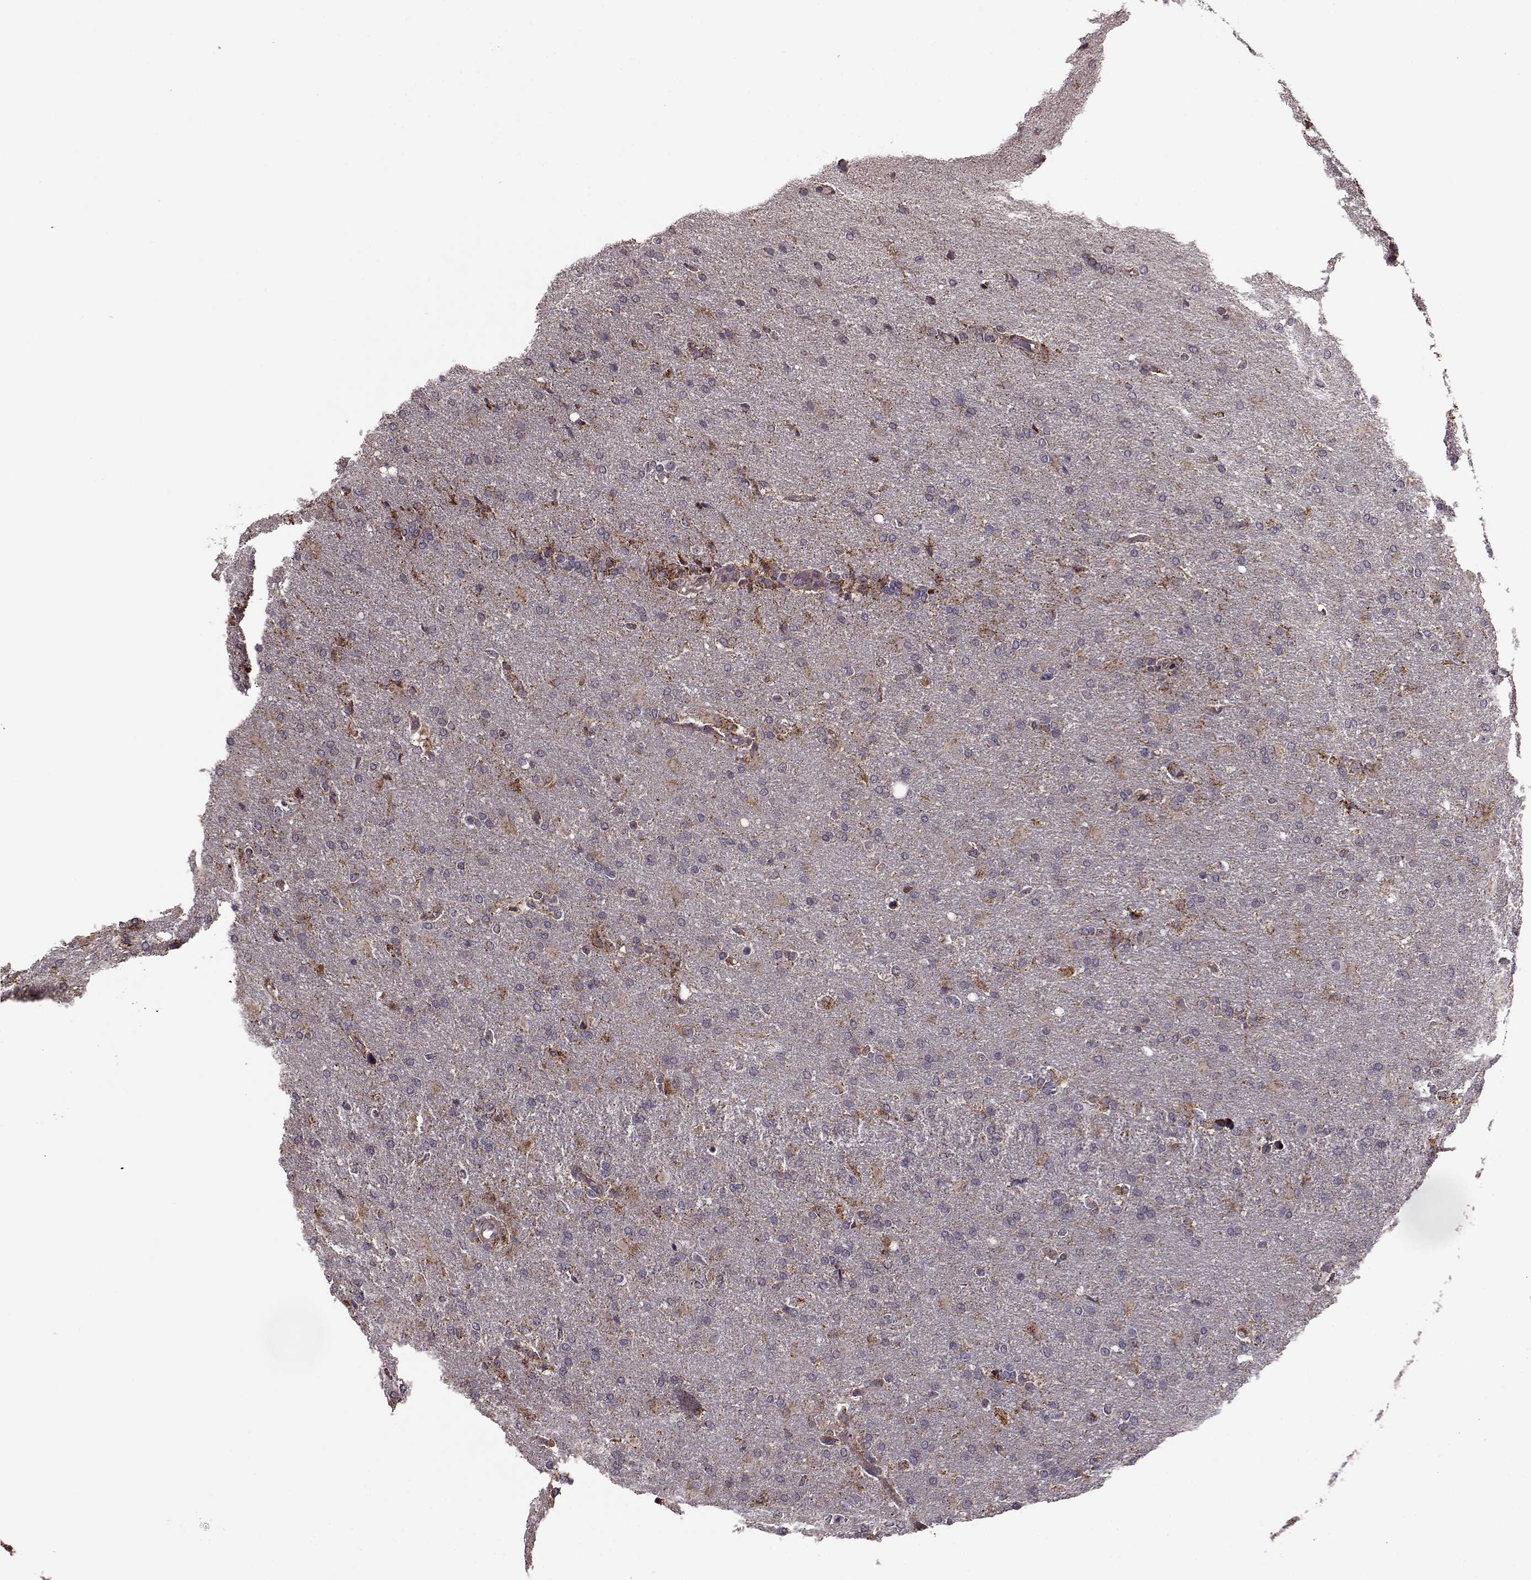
{"staining": {"intensity": "negative", "quantity": "none", "location": "none"}, "tissue": "glioma", "cell_type": "Tumor cells", "image_type": "cancer", "snomed": [{"axis": "morphology", "description": "Glioma, malignant, High grade"}, {"axis": "topography", "description": "Brain"}], "caption": "This histopathology image is of malignant high-grade glioma stained with IHC to label a protein in brown with the nuclei are counter-stained blue. There is no expression in tumor cells.", "gene": "PUDP", "patient": {"sex": "male", "age": 68}}